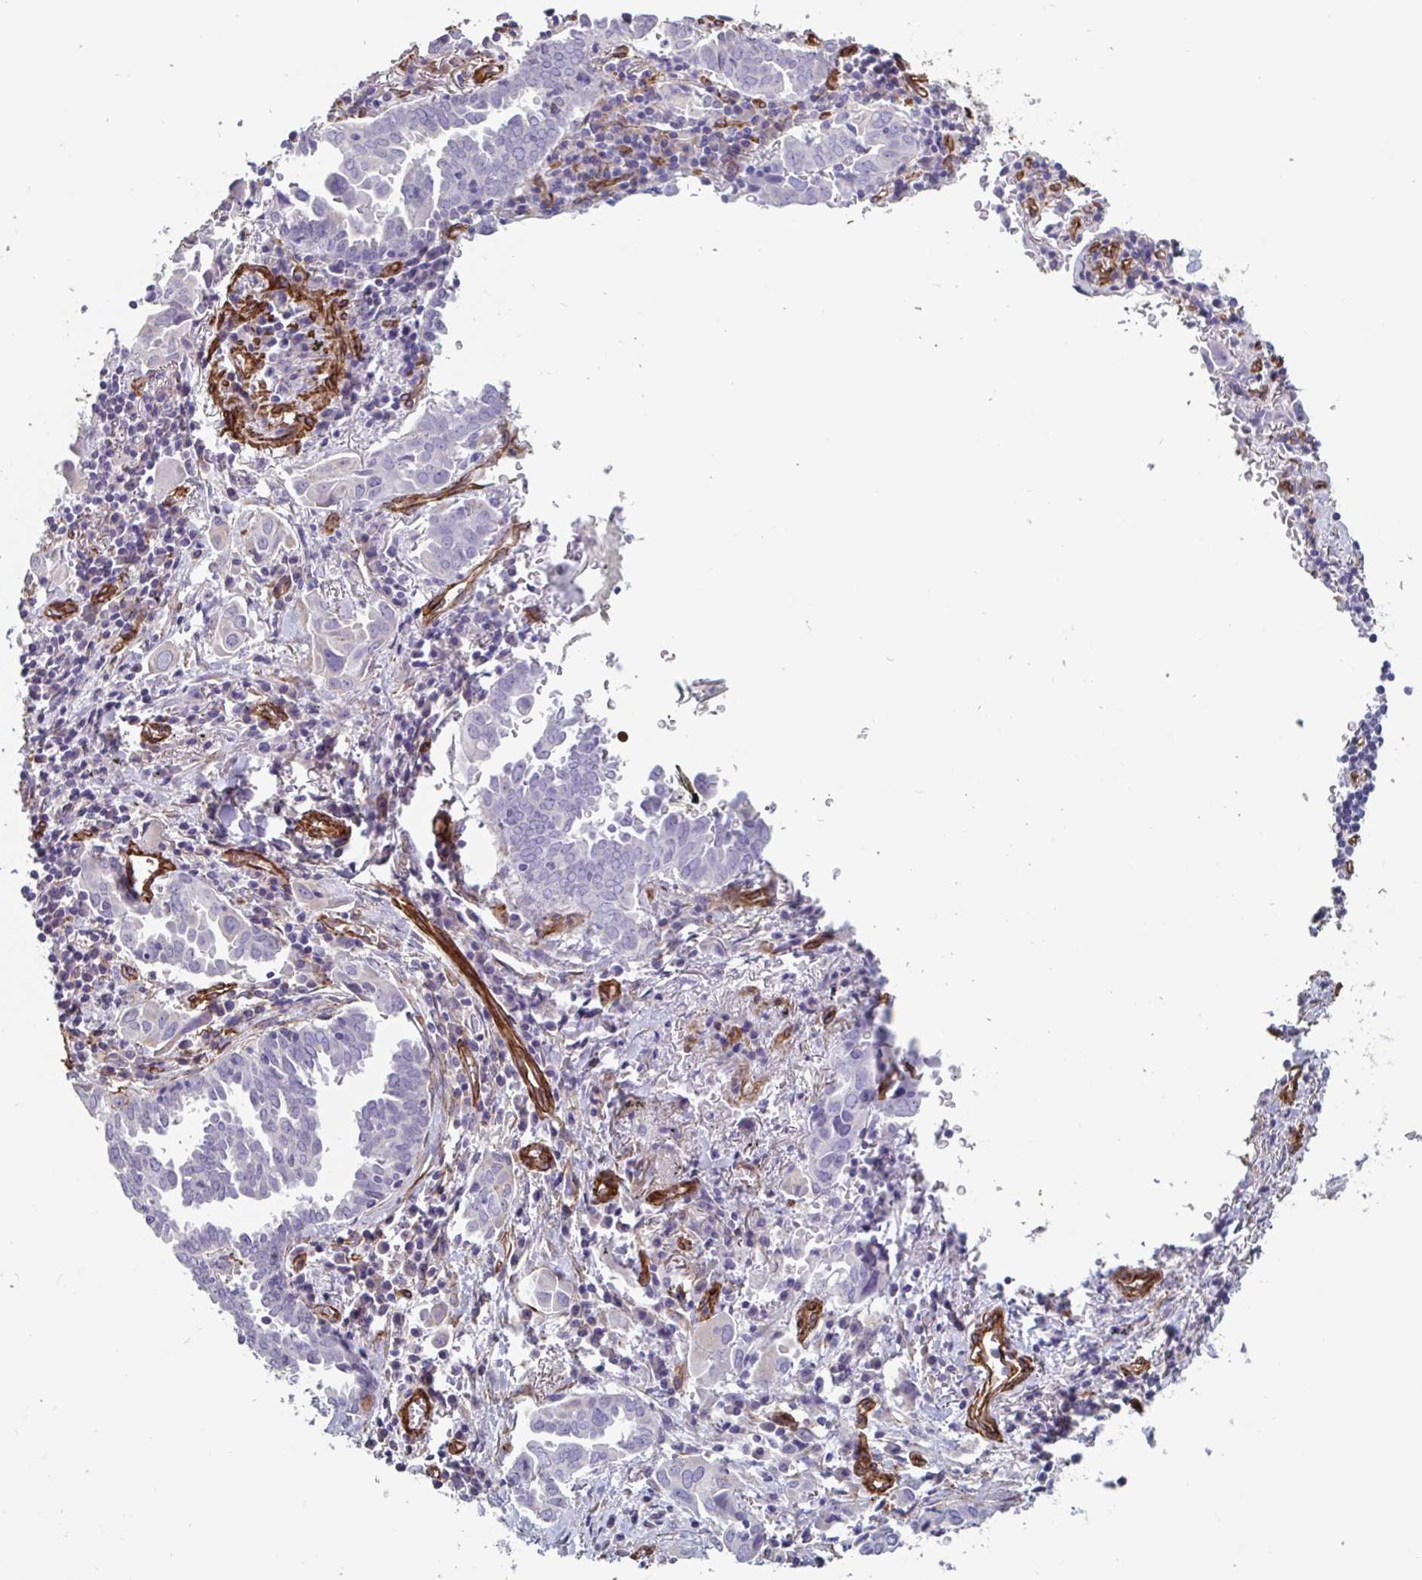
{"staining": {"intensity": "negative", "quantity": "none", "location": "none"}, "tissue": "lung cancer", "cell_type": "Tumor cells", "image_type": "cancer", "snomed": [{"axis": "morphology", "description": "Adenocarcinoma, NOS"}, {"axis": "topography", "description": "Lung"}], "caption": "DAB (3,3'-diaminobenzidine) immunohistochemical staining of human lung cancer exhibits no significant expression in tumor cells.", "gene": "CITED4", "patient": {"sex": "male", "age": 76}}